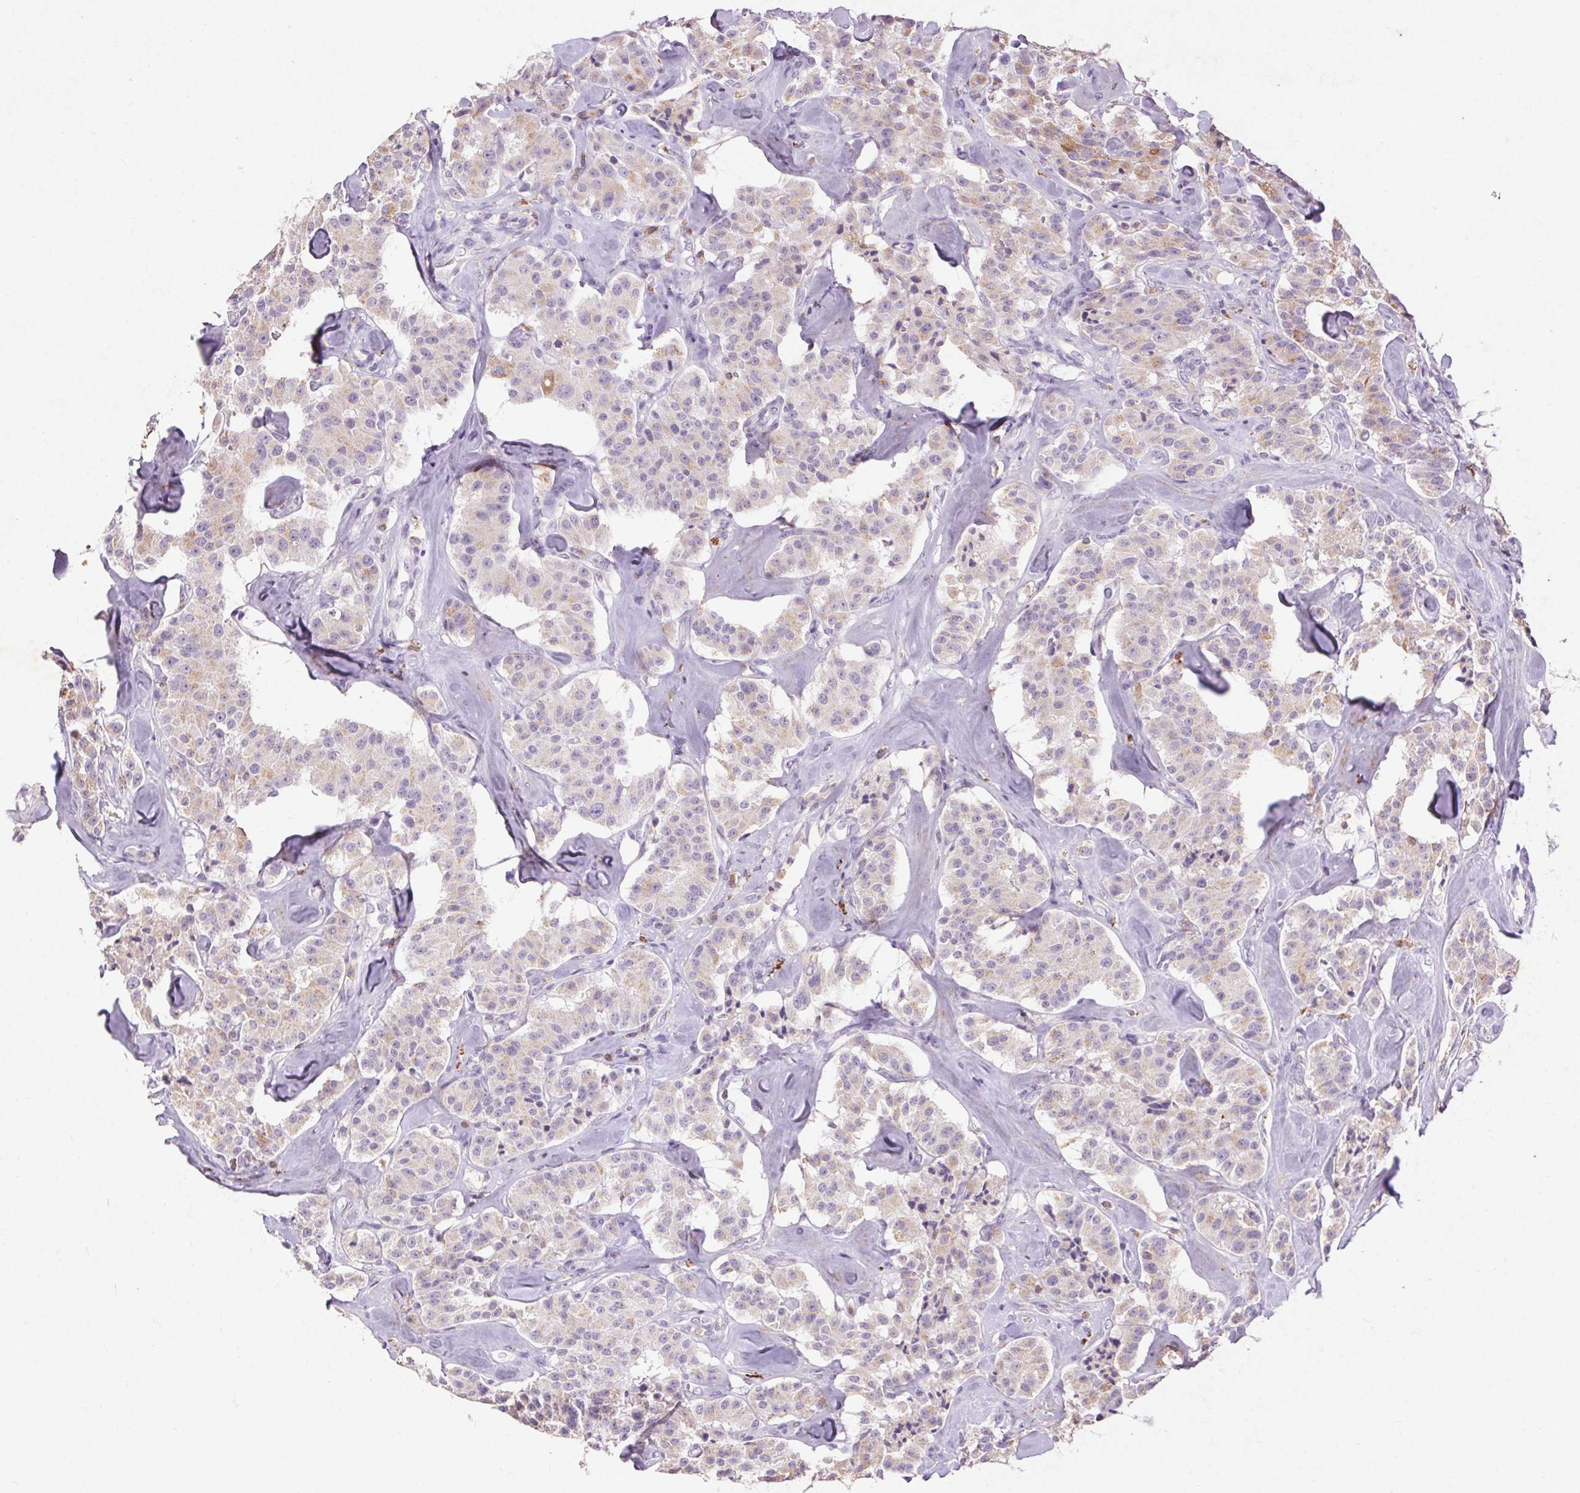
{"staining": {"intensity": "weak", "quantity": "<25%", "location": "cytoplasmic/membranous"}, "tissue": "carcinoid", "cell_type": "Tumor cells", "image_type": "cancer", "snomed": [{"axis": "morphology", "description": "Carcinoid, malignant, NOS"}, {"axis": "topography", "description": "Pancreas"}], "caption": "Immunohistochemical staining of human carcinoid demonstrates no significant positivity in tumor cells.", "gene": "FNDC7", "patient": {"sex": "male", "age": 41}}